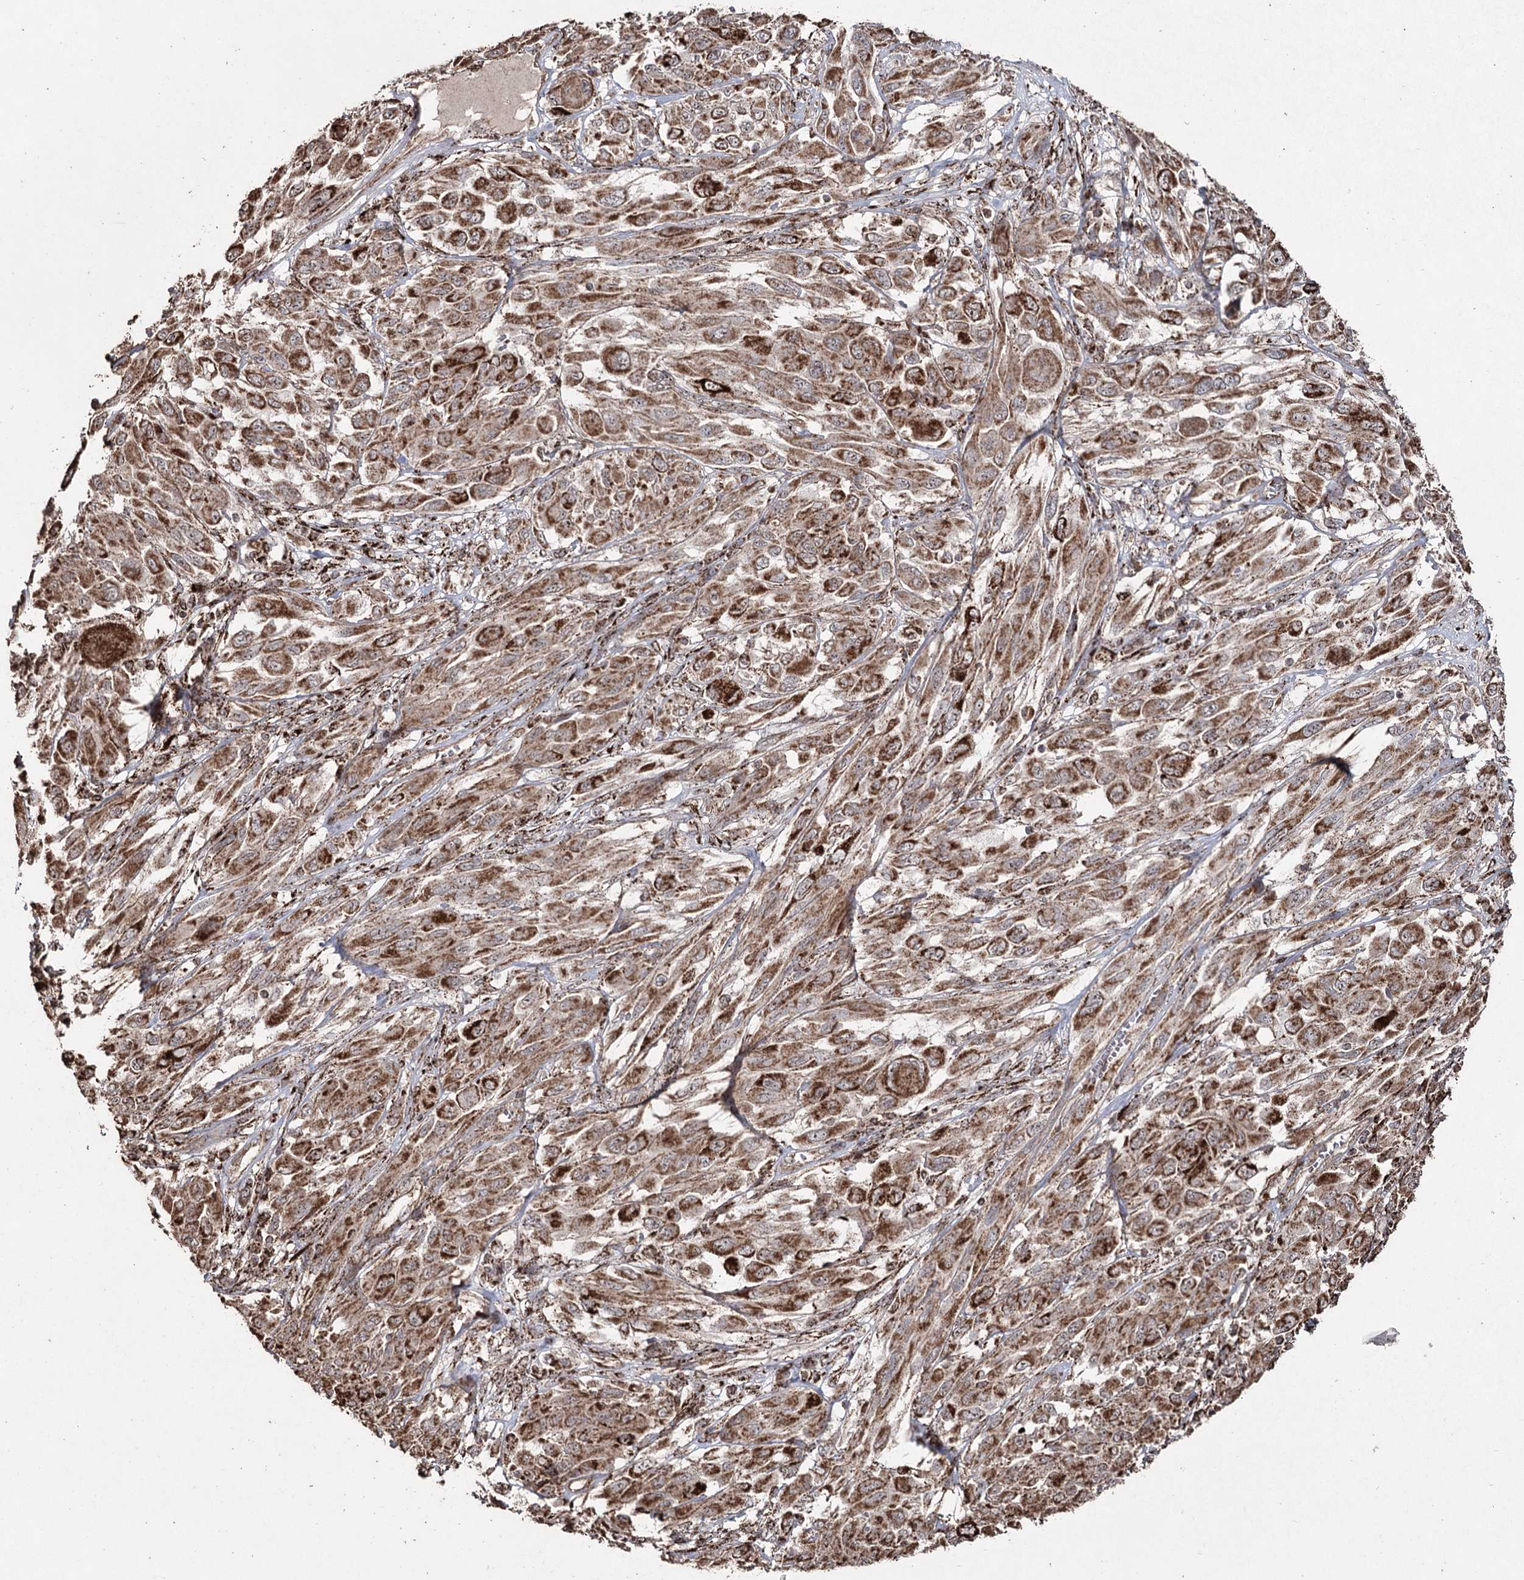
{"staining": {"intensity": "moderate", "quantity": ">75%", "location": "cytoplasmic/membranous"}, "tissue": "melanoma", "cell_type": "Tumor cells", "image_type": "cancer", "snomed": [{"axis": "morphology", "description": "Malignant melanoma, NOS"}, {"axis": "topography", "description": "Skin"}], "caption": "IHC (DAB (3,3'-diaminobenzidine)) staining of melanoma shows moderate cytoplasmic/membranous protein expression in approximately >75% of tumor cells.", "gene": "SLF2", "patient": {"sex": "female", "age": 91}}